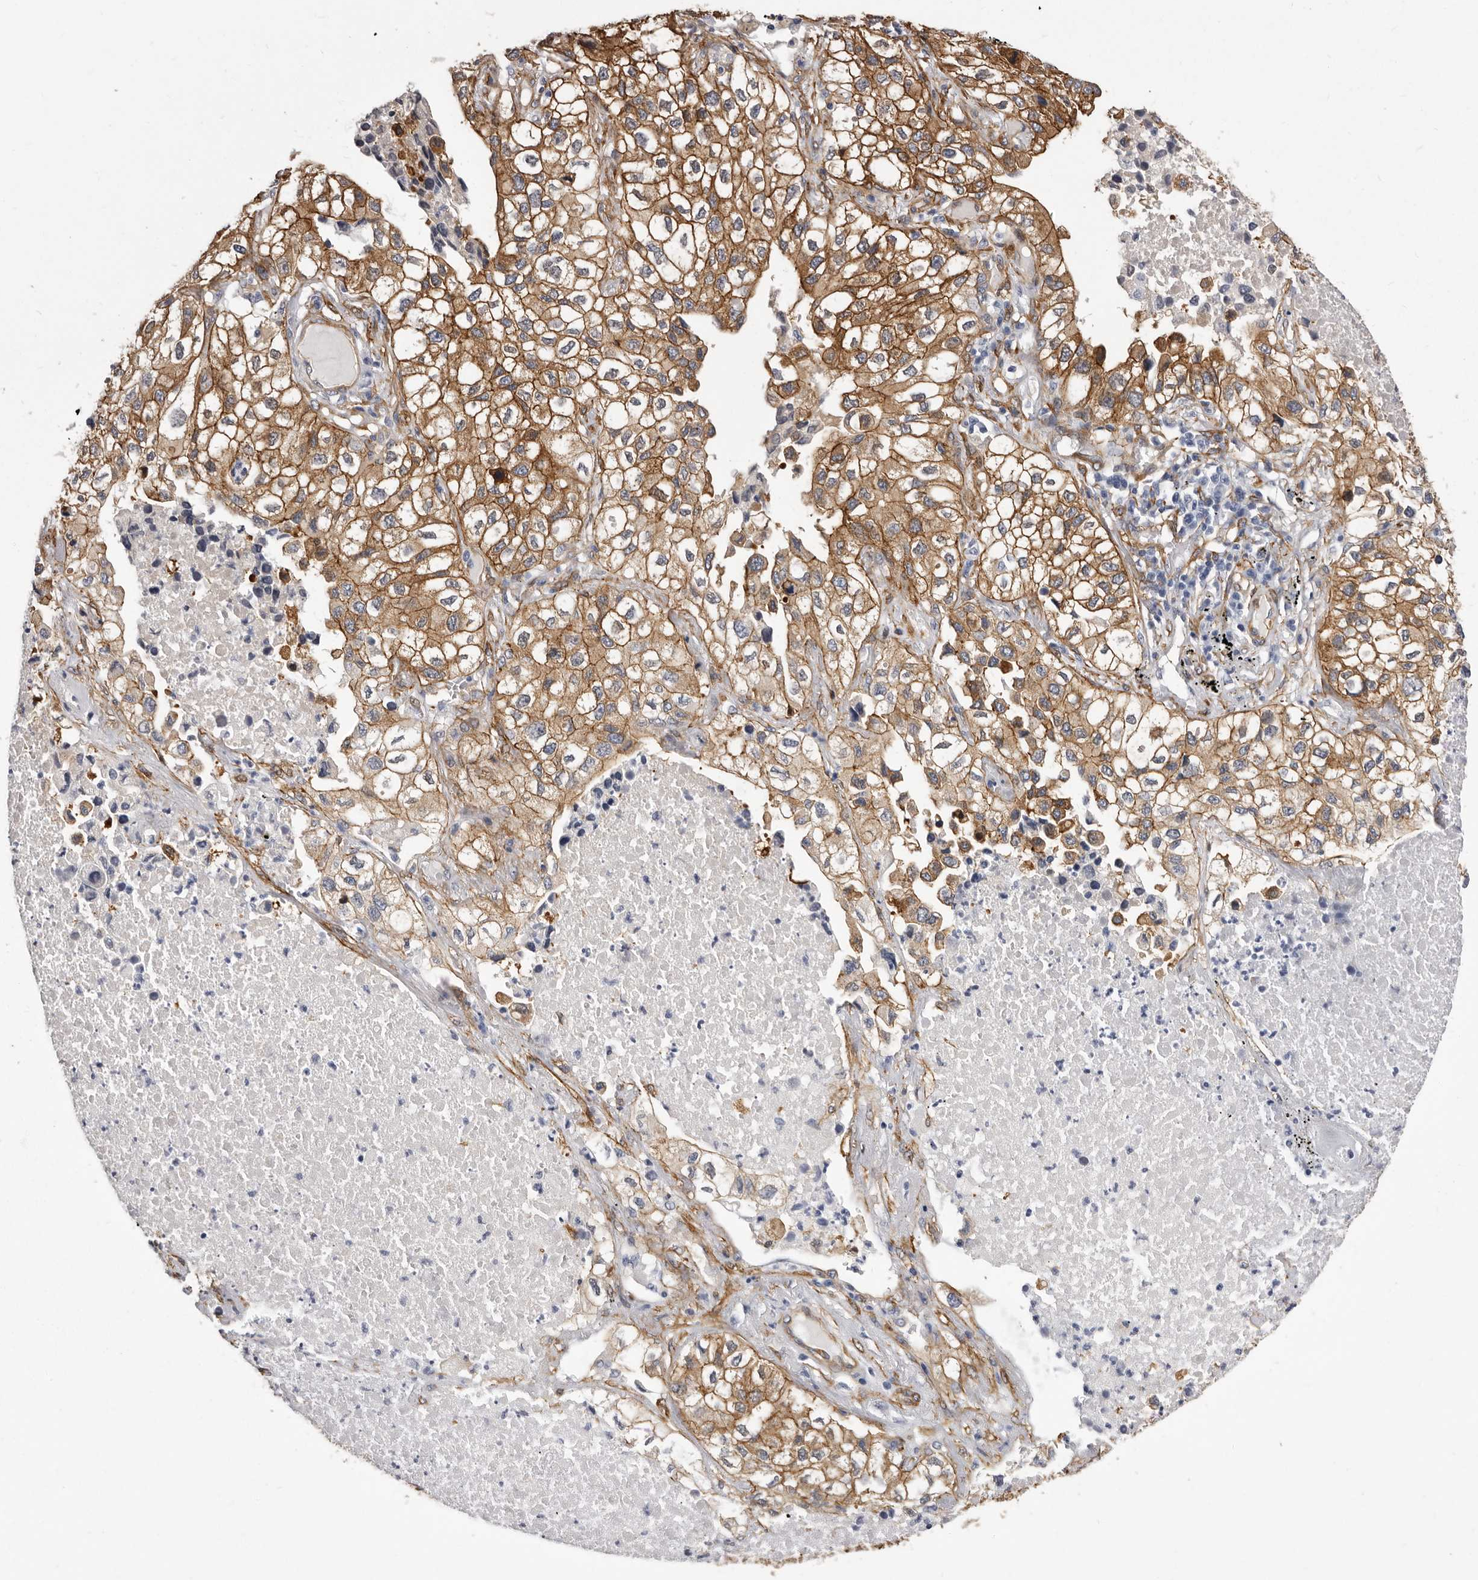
{"staining": {"intensity": "moderate", "quantity": ">75%", "location": "cytoplasmic/membranous"}, "tissue": "lung cancer", "cell_type": "Tumor cells", "image_type": "cancer", "snomed": [{"axis": "morphology", "description": "Adenocarcinoma, NOS"}, {"axis": "topography", "description": "Lung"}], "caption": "The immunohistochemical stain shows moderate cytoplasmic/membranous staining in tumor cells of lung cancer tissue. The staining was performed using DAB (3,3'-diaminobenzidine), with brown indicating positive protein expression. Nuclei are stained blue with hematoxylin.", "gene": "ENAH", "patient": {"sex": "male", "age": 63}}